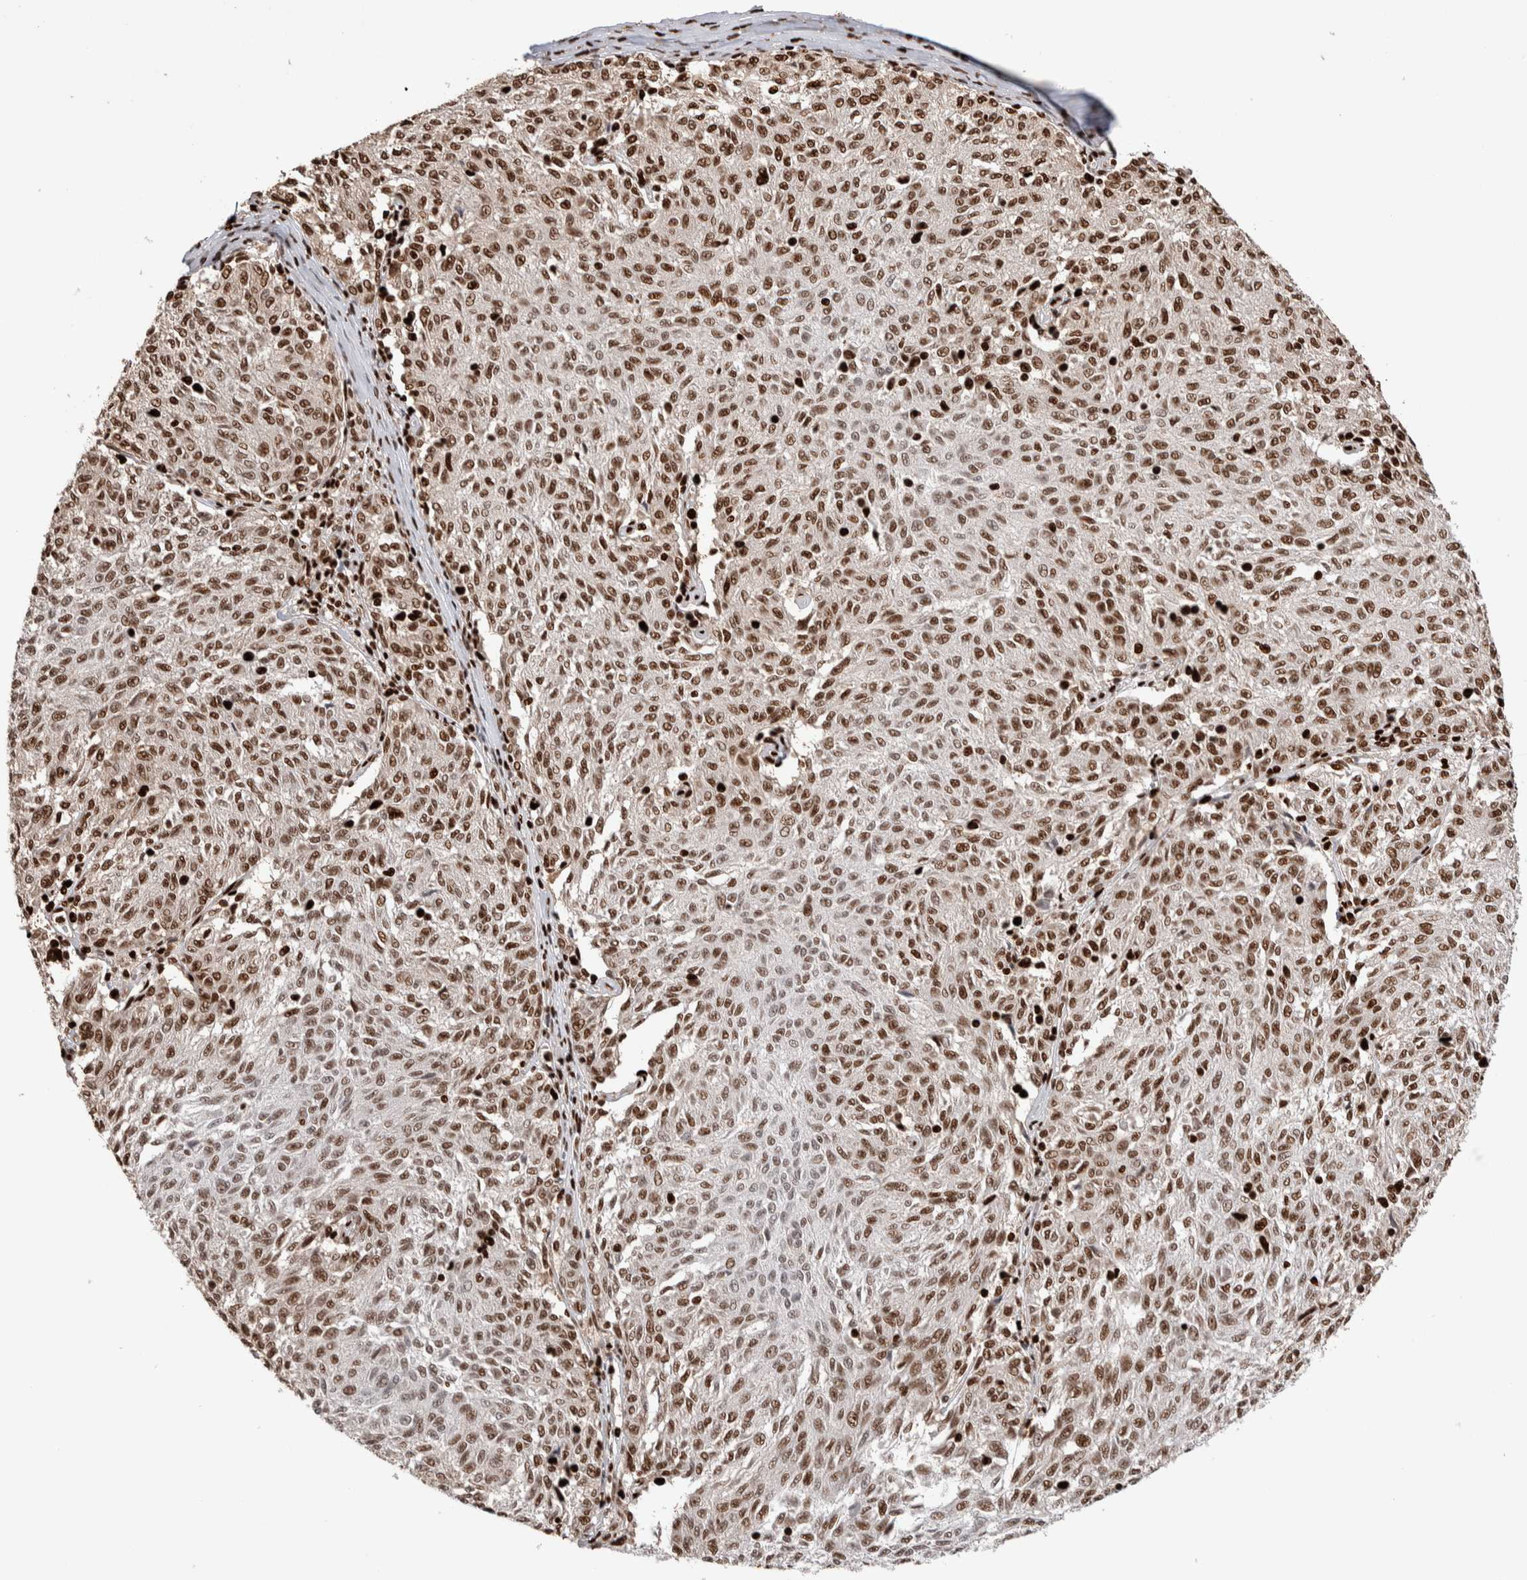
{"staining": {"intensity": "strong", "quantity": ">75%", "location": "nuclear"}, "tissue": "melanoma", "cell_type": "Tumor cells", "image_type": "cancer", "snomed": [{"axis": "morphology", "description": "Malignant melanoma, NOS"}, {"axis": "topography", "description": "Skin"}], "caption": "Immunohistochemical staining of human melanoma exhibits high levels of strong nuclear expression in about >75% of tumor cells.", "gene": "RNASEK-C17orf49", "patient": {"sex": "female", "age": 72}}